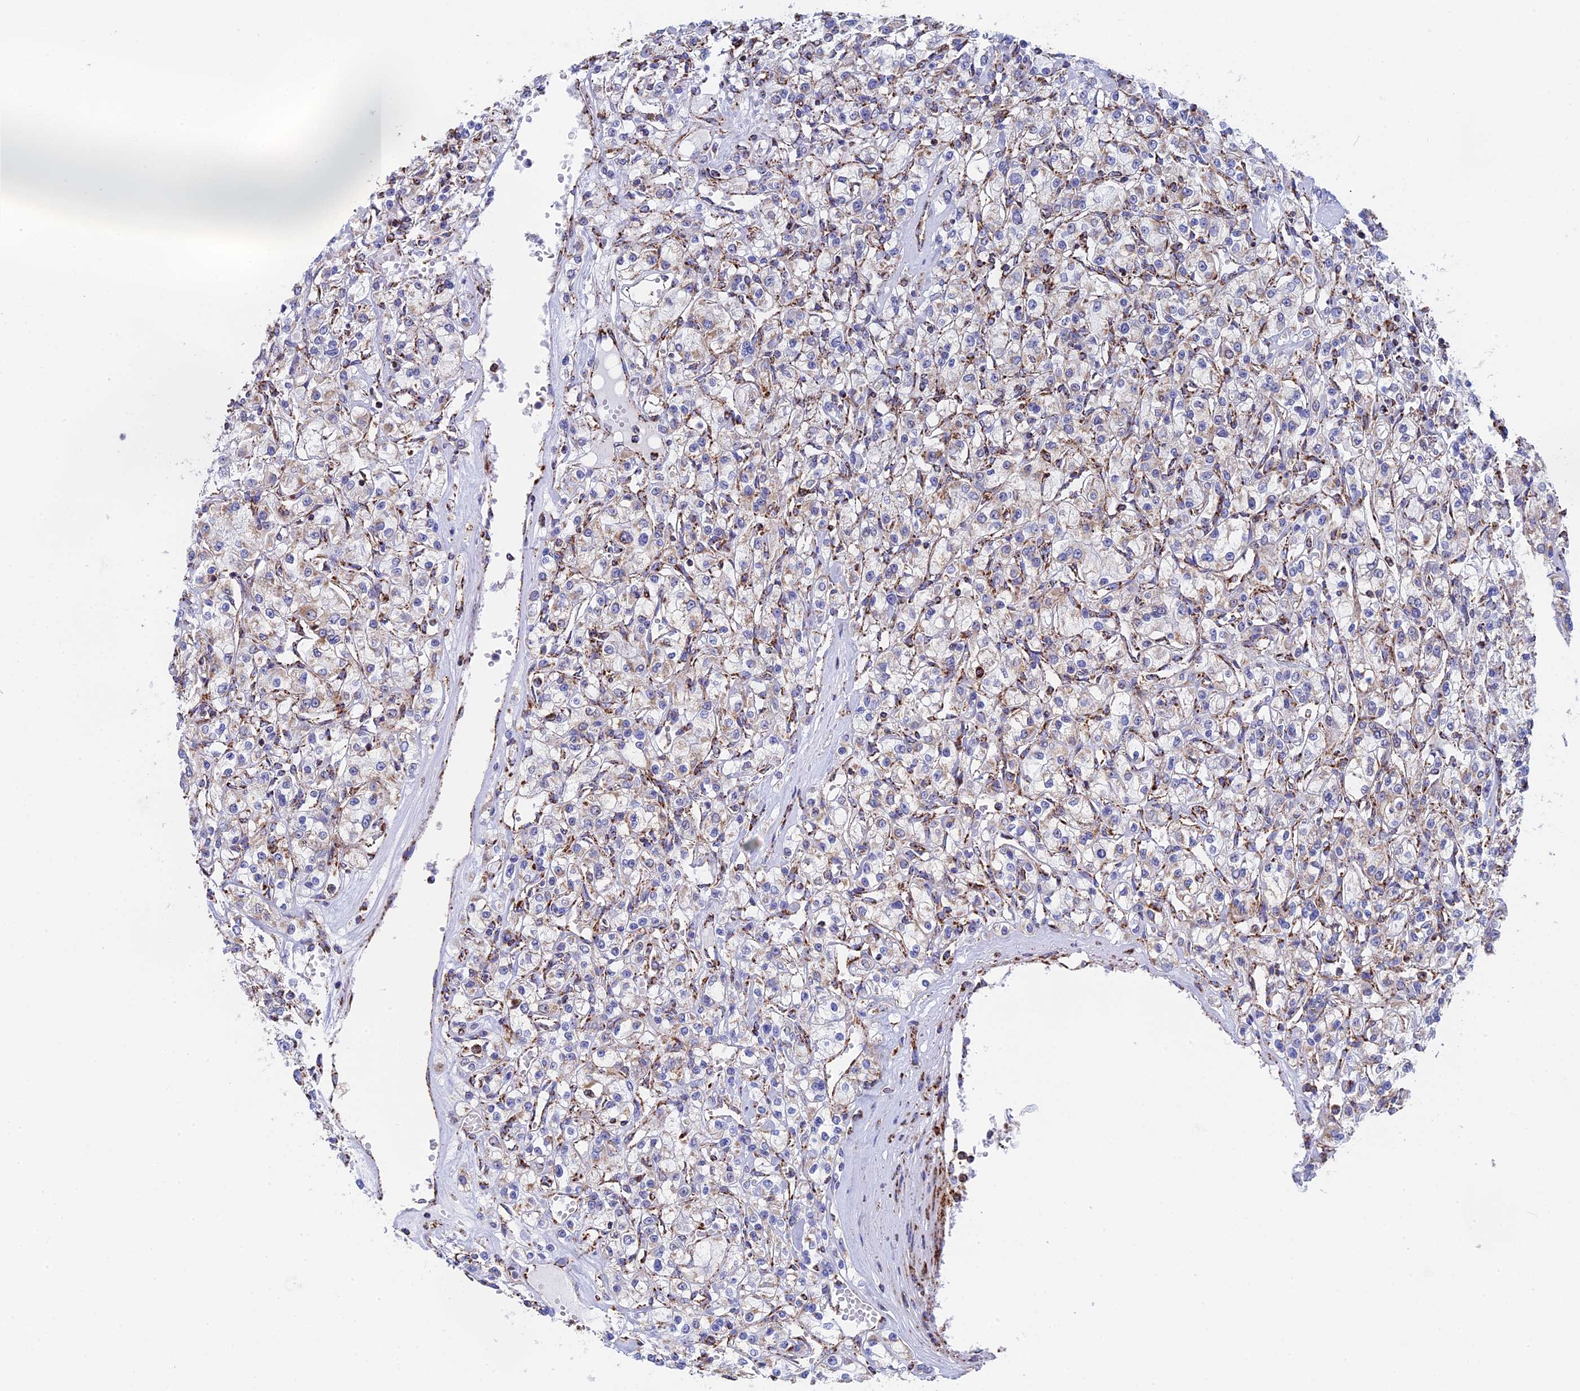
{"staining": {"intensity": "moderate", "quantity": "<25%", "location": "cytoplasmic/membranous"}, "tissue": "renal cancer", "cell_type": "Tumor cells", "image_type": "cancer", "snomed": [{"axis": "morphology", "description": "Adenocarcinoma, NOS"}, {"axis": "topography", "description": "Kidney"}], "caption": "Moderate cytoplasmic/membranous staining for a protein is appreciated in approximately <25% of tumor cells of renal cancer (adenocarcinoma) using immunohistochemistry.", "gene": "NDUFA5", "patient": {"sex": "female", "age": 59}}